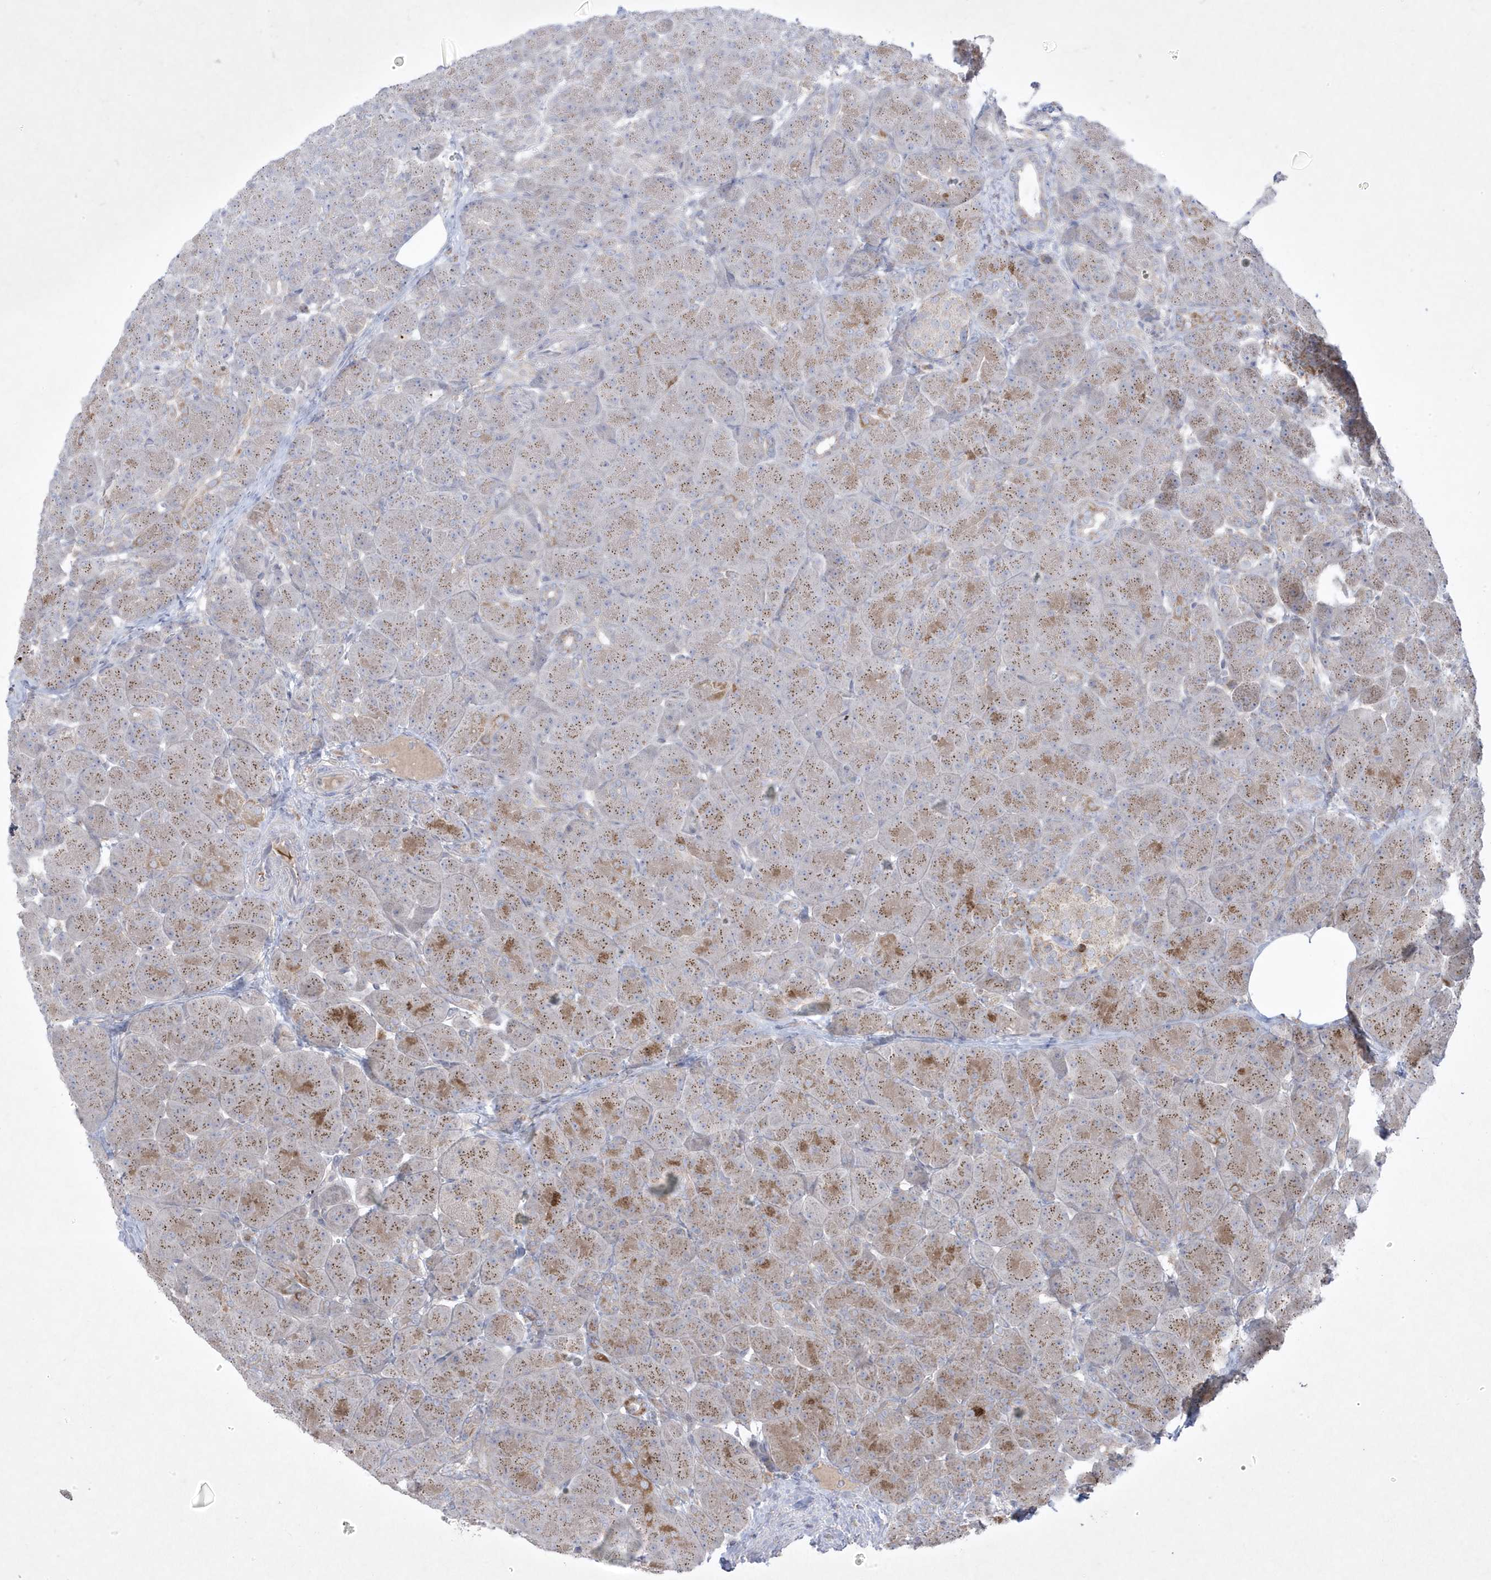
{"staining": {"intensity": "moderate", "quantity": "25%-75%", "location": "cytoplasmic/membranous"}, "tissue": "pancreas", "cell_type": "Exocrine glandular cells", "image_type": "normal", "snomed": [{"axis": "morphology", "description": "Normal tissue, NOS"}, {"axis": "topography", "description": "Pancreas"}], "caption": "A histopathology image of pancreas stained for a protein demonstrates moderate cytoplasmic/membranous brown staining in exocrine glandular cells.", "gene": "ADAMTSL3", "patient": {"sex": "male", "age": 66}}